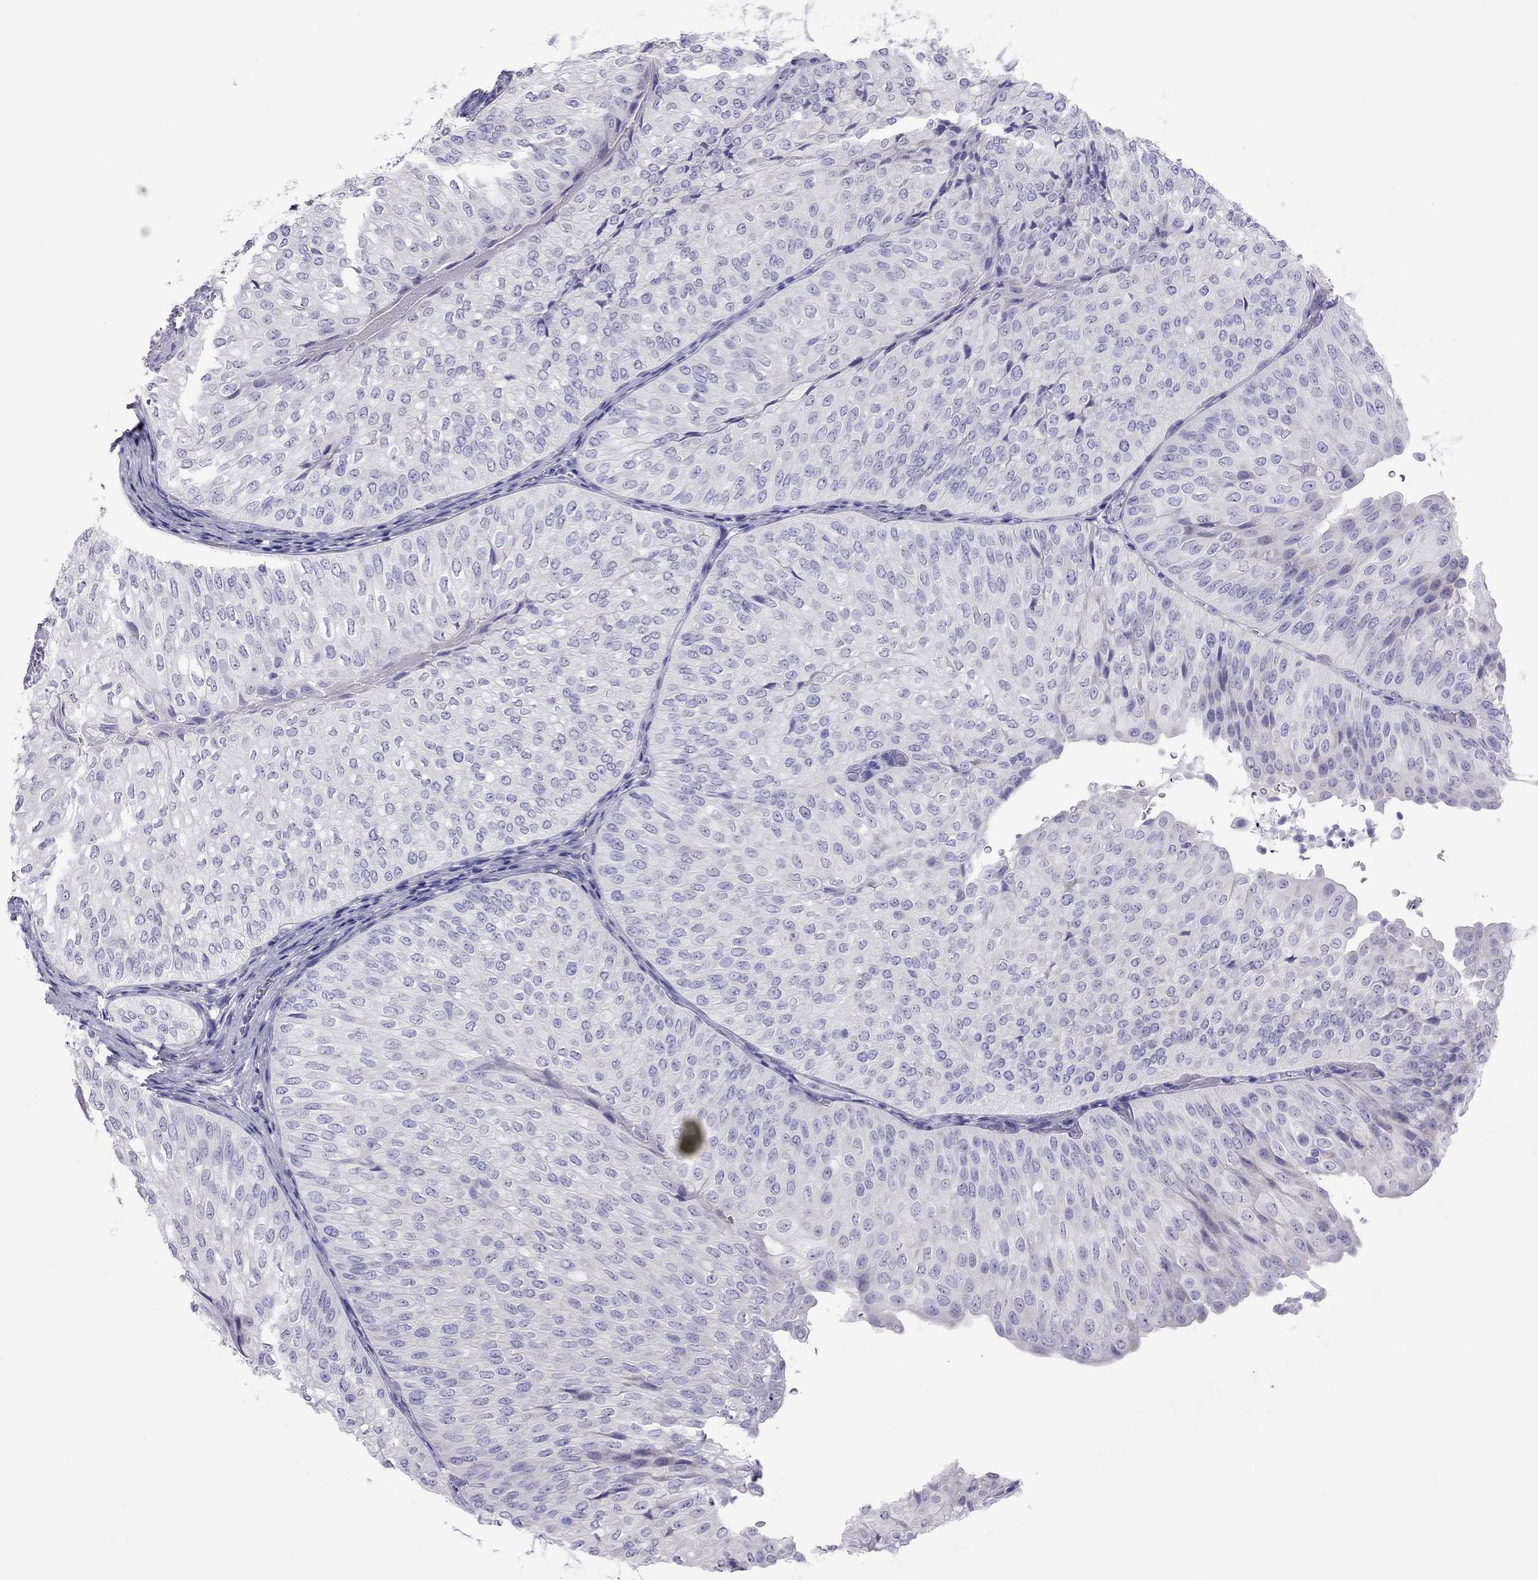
{"staining": {"intensity": "negative", "quantity": "none", "location": "none"}, "tissue": "urothelial cancer", "cell_type": "Tumor cells", "image_type": "cancer", "snomed": [{"axis": "morphology", "description": "Urothelial carcinoma, NOS"}, {"axis": "topography", "description": "Urinary bladder"}], "caption": "Immunohistochemistry (IHC) of human urothelial cancer reveals no staining in tumor cells.", "gene": "STAG3", "patient": {"sex": "male", "age": 62}}